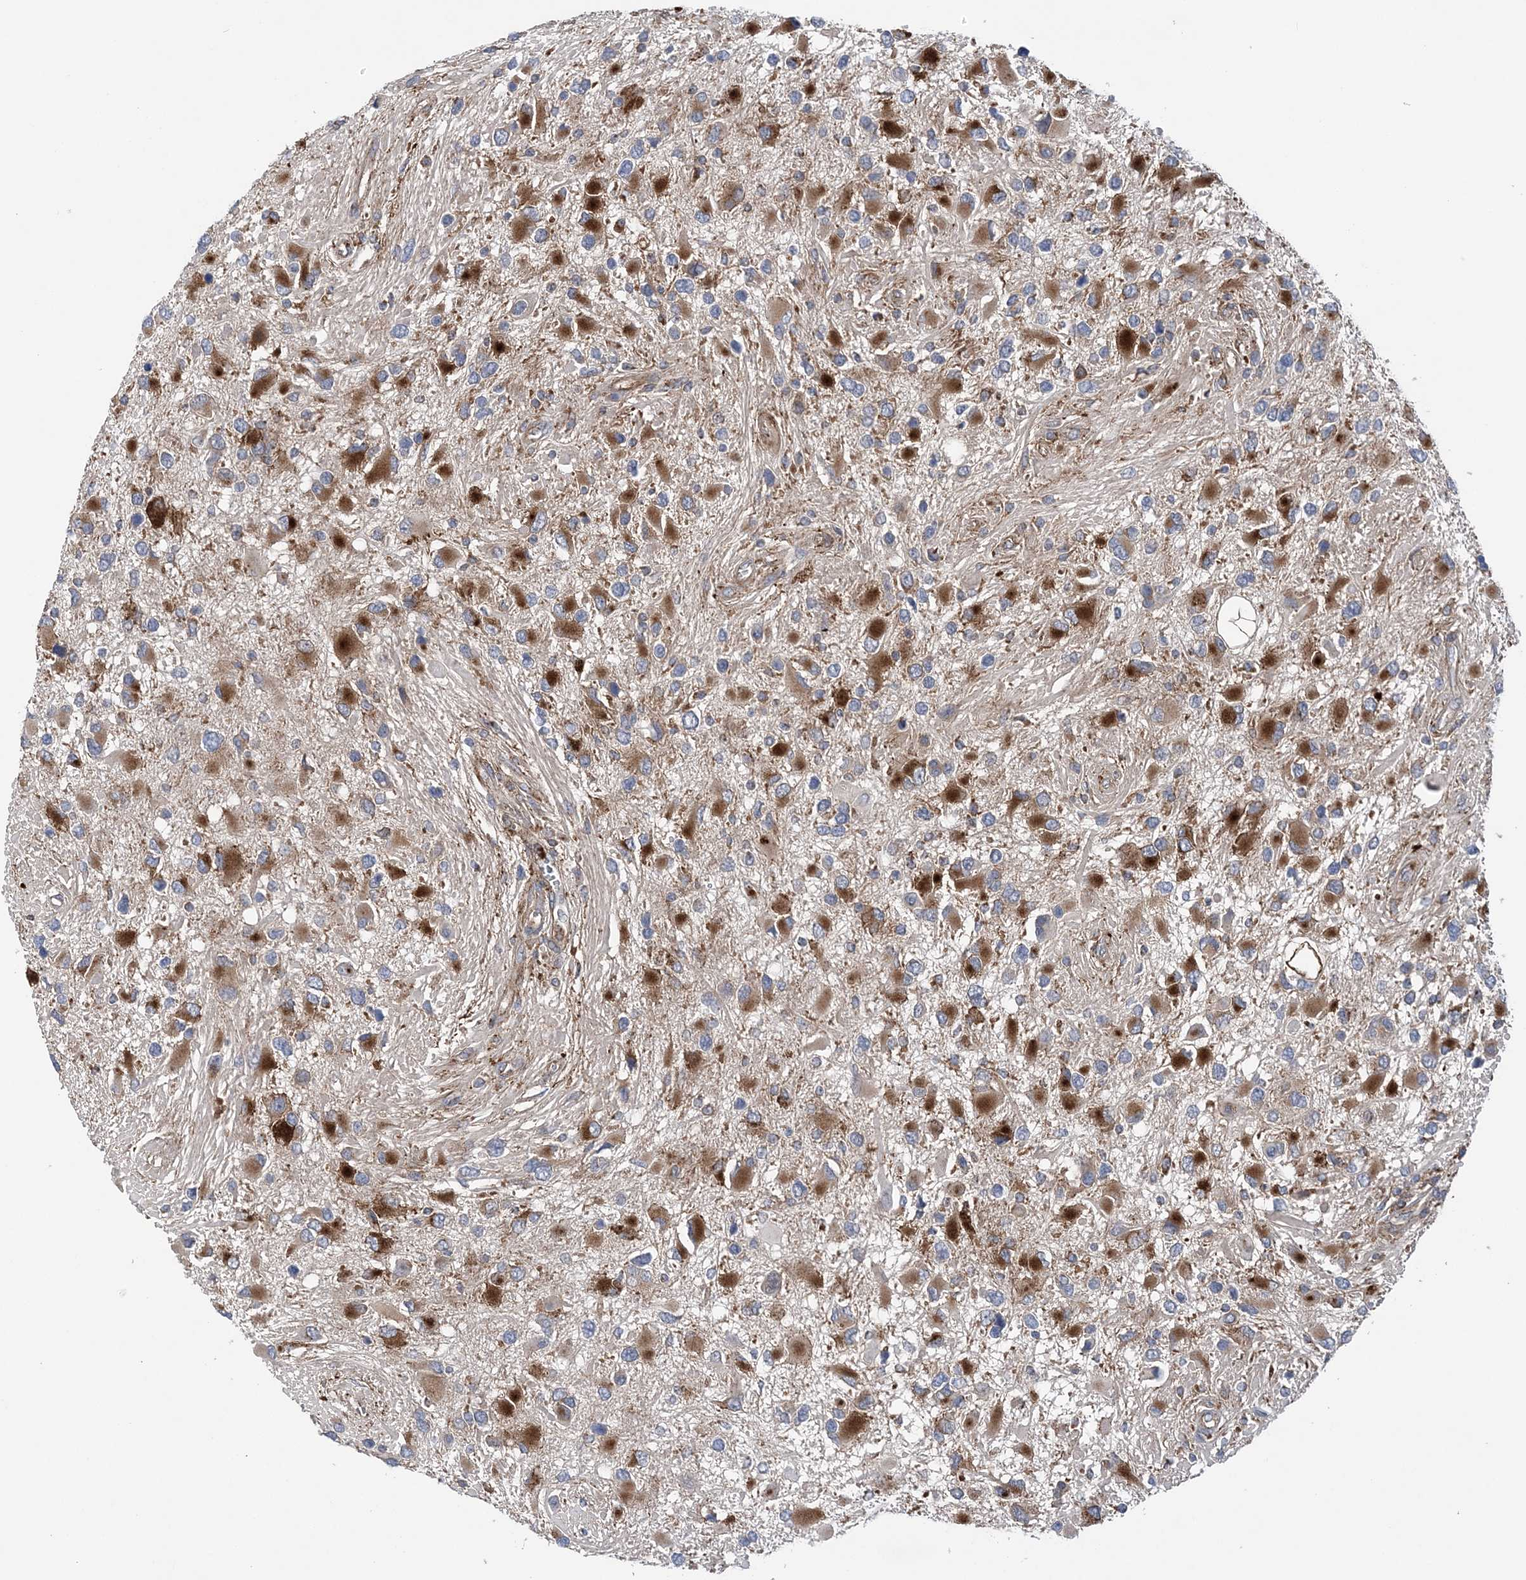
{"staining": {"intensity": "strong", "quantity": ">75%", "location": "cytoplasmic/membranous"}, "tissue": "glioma", "cell_type": "Tumor cells", "image_type": "cancer", "snomed": [{"axis": "morphology", "description": "Glioma, malignant, High grade"}, {"axis": "topography", "description": "Brain"}], "caption": "High-grade glioma (malignant) stained with DAB immunohistochemistry reveals high levels of strong cytoplasmic/membranous positivity in approximately >75% of tumor cells.", "gene": "PTTG1IP", "patient": {"sex": "male", "age": 53}}